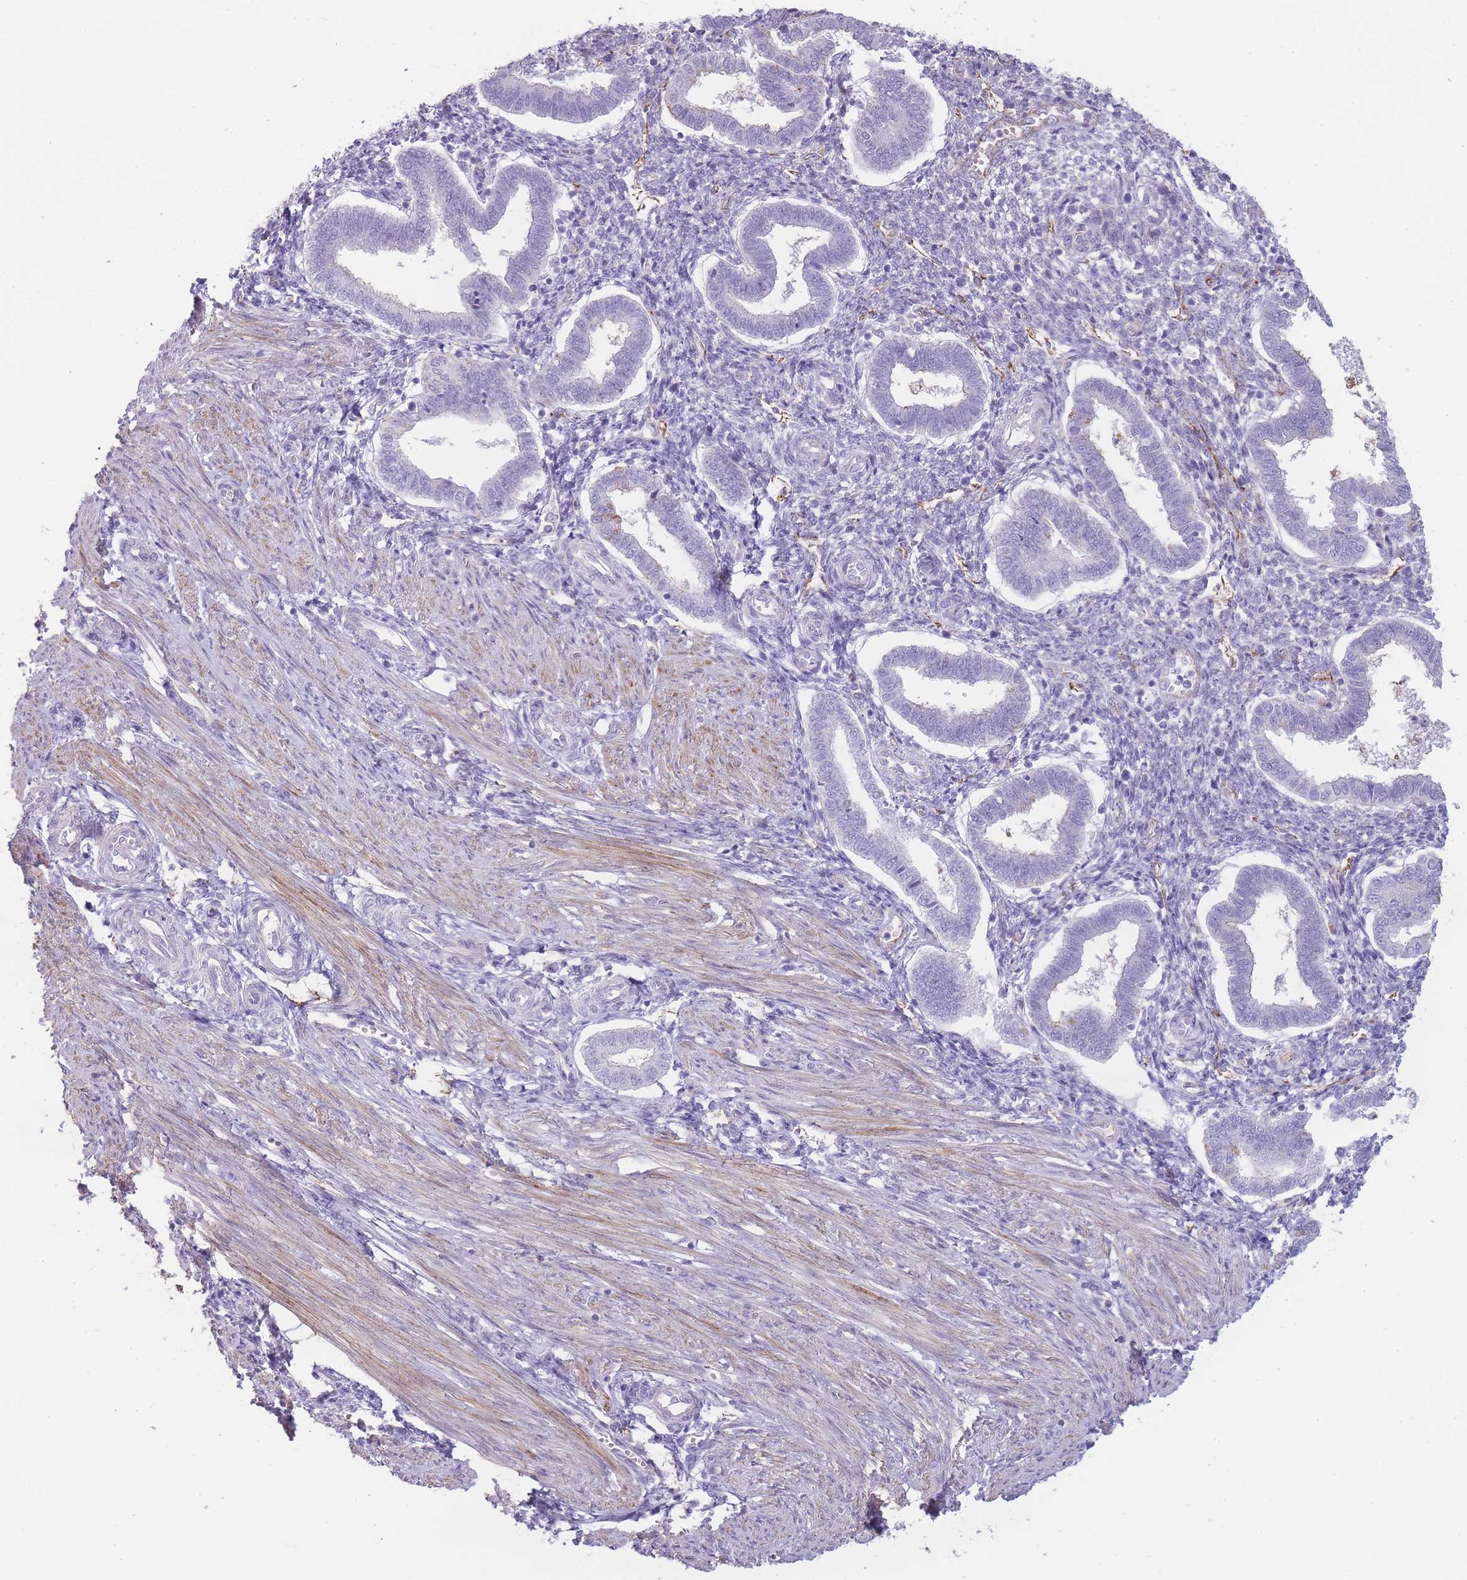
{"staining": {"intensity": "weak", "quantity": "25%-75%", "location": "cytoplasmic/membranous"}, "tissue": "endometrium", "cell_type": "Cells in endometrial stroma", "image_type": "normal", "snomed": [{"axis": "morphology", "description": "Normal tissue, NOS"}, {"axis": "topography", "description": "Endometrium"}], "caption": "A brown stain shows weak cytoplasmic/membranous staining of a protein in cells in endometrial stroma of unremarkable endometrium. (DAB (3,3'-diaminobenzidine) = brown stain, brightfield microscopy at high magnification).", "gene": "UTP14A", "patient": {"sex": "female", "age": 24}}